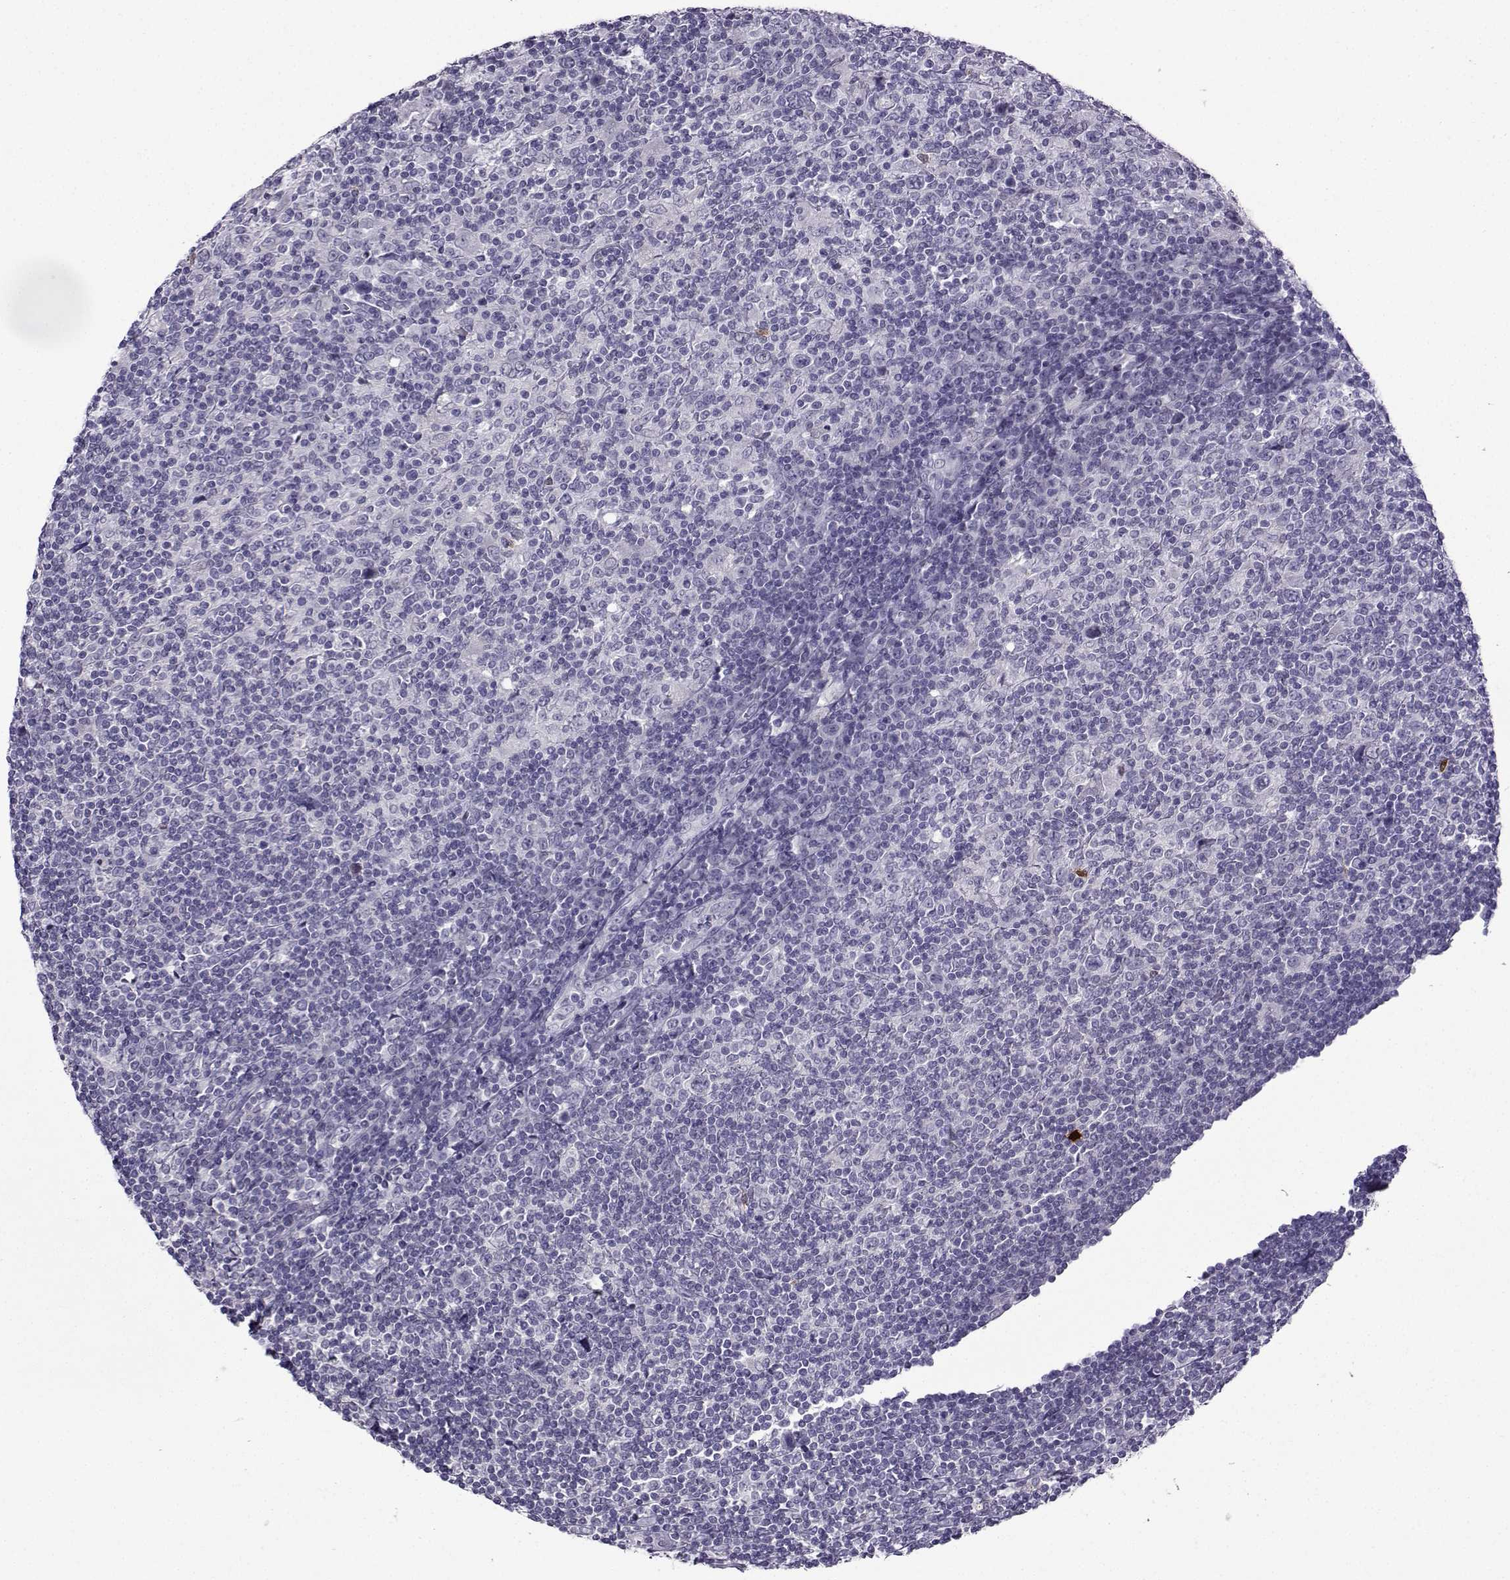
{"staining": {"intensity": "negative", "quantity": "none", "location": "none"}, "tissue": "lymphoma", "cell_type": "Tumor cells", "image_type": "cancer", "snomed": [{"axis": "morphology", "description": "Hodgkin's disease, NOS"}, {"axis": "topography", "description": "Lymph node"}], "caption": "Immunohistochemistry (IHC) photomicrograph of neoplastic tissue: lymphoma stained with DAB (3,3'-diaminobenzidine) exhibits no significant protein positivity in tumor cells. Nuclei are stained in blue.", "gene": "CRYBB1", "patient": {"sex": "male", "age": 40}}